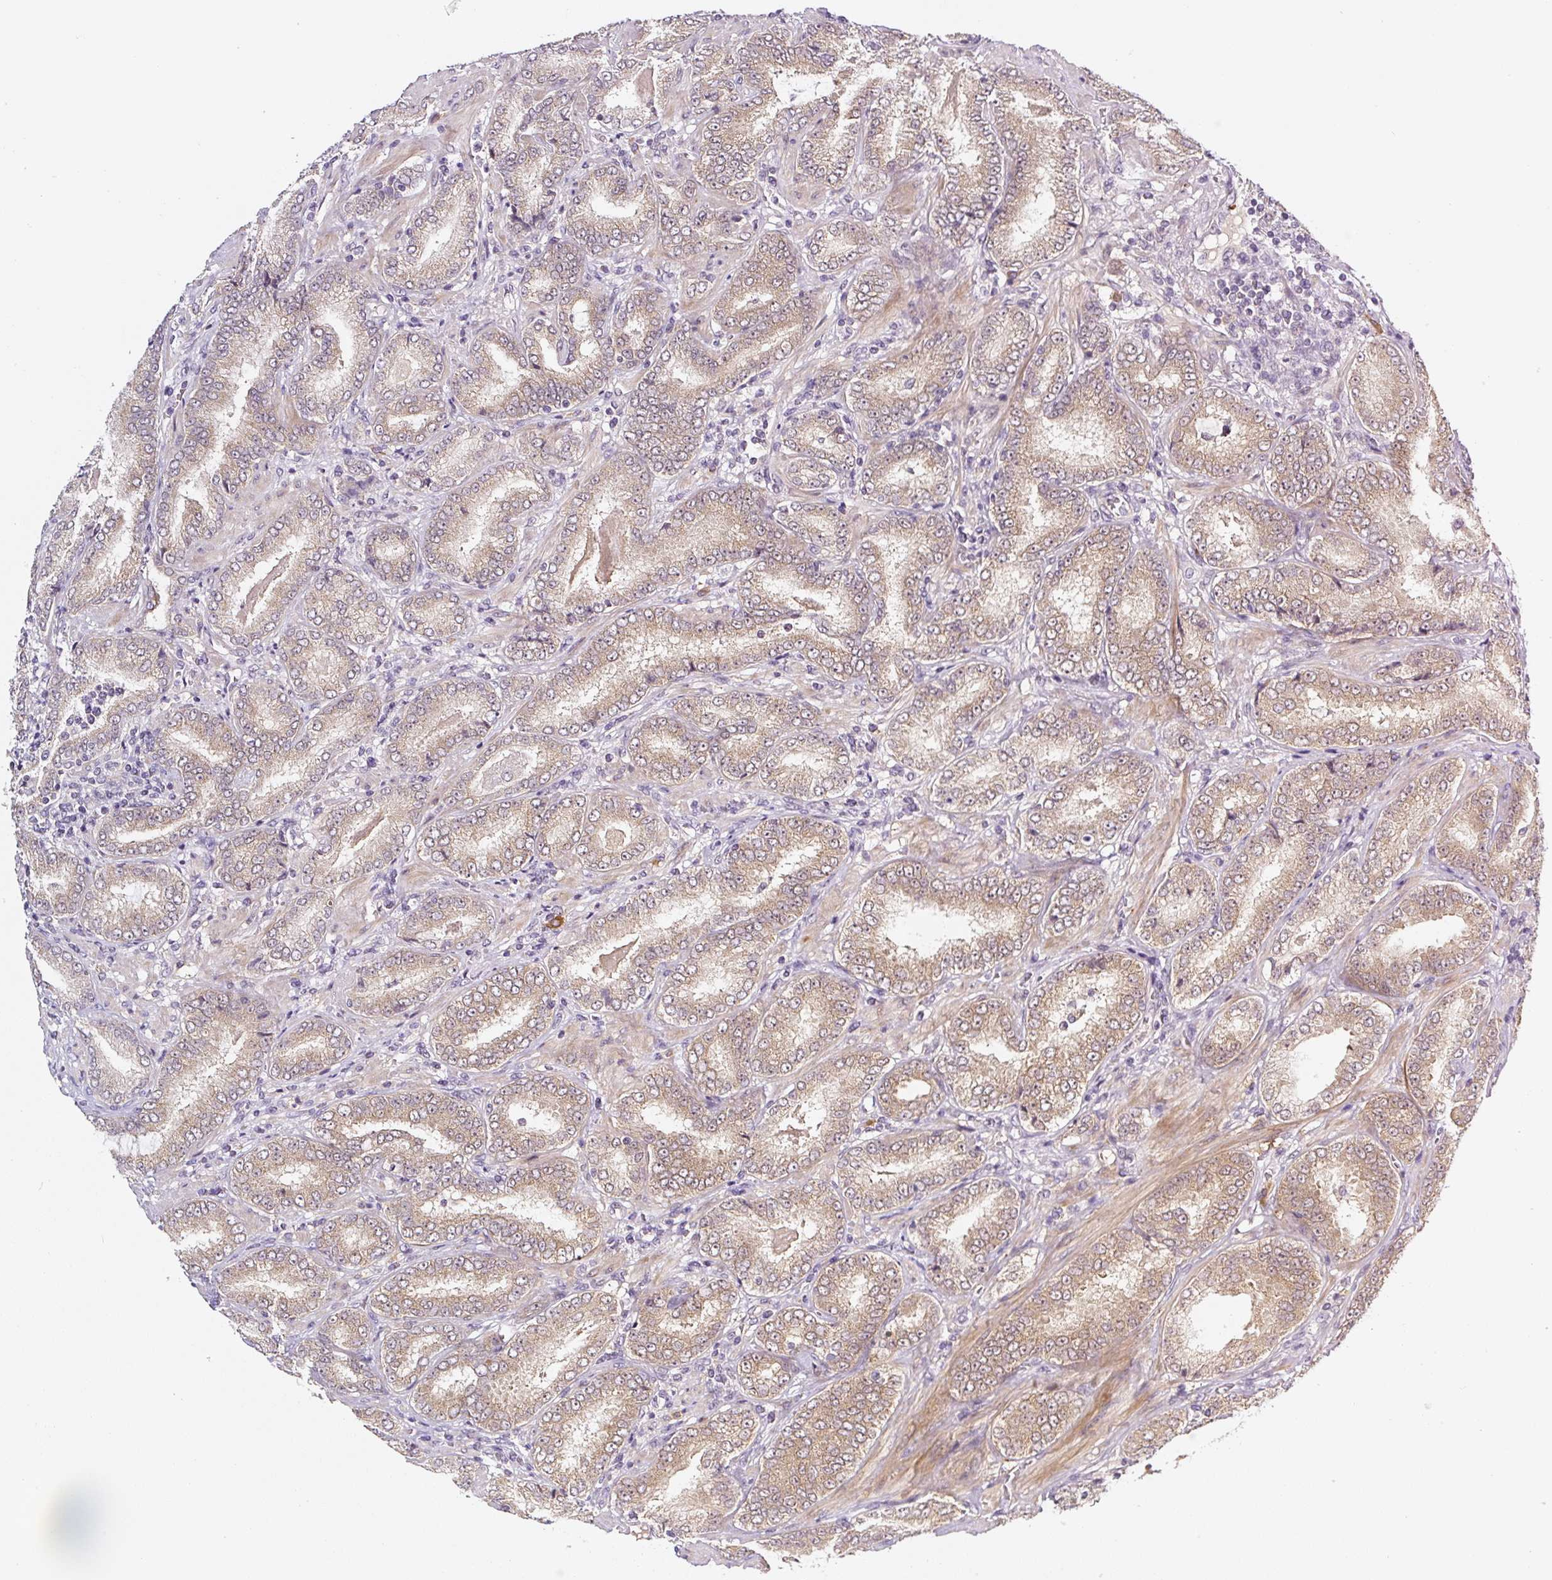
{"staining": {"intensity": "weak", "quantity": ">75%", "location": "cytoplasmic/membranous"}, "tissue": "prostate cancer", "cell_type": "Tumor cells", "image_type": "cancer", "snomed": [{"axis": "morphology", "description": "Adenocarcinoma, High grade"}, {"axis": "topography", "description": "Prostate"}], "caption": "Immunohistochemical staining of prostate cancer shows low levels of weak cytoplasmic/membranous protein staining in about >75% of tumor cells.", "gene": "PRKAA2", "patient": {"sex": "male", "age": 72}}